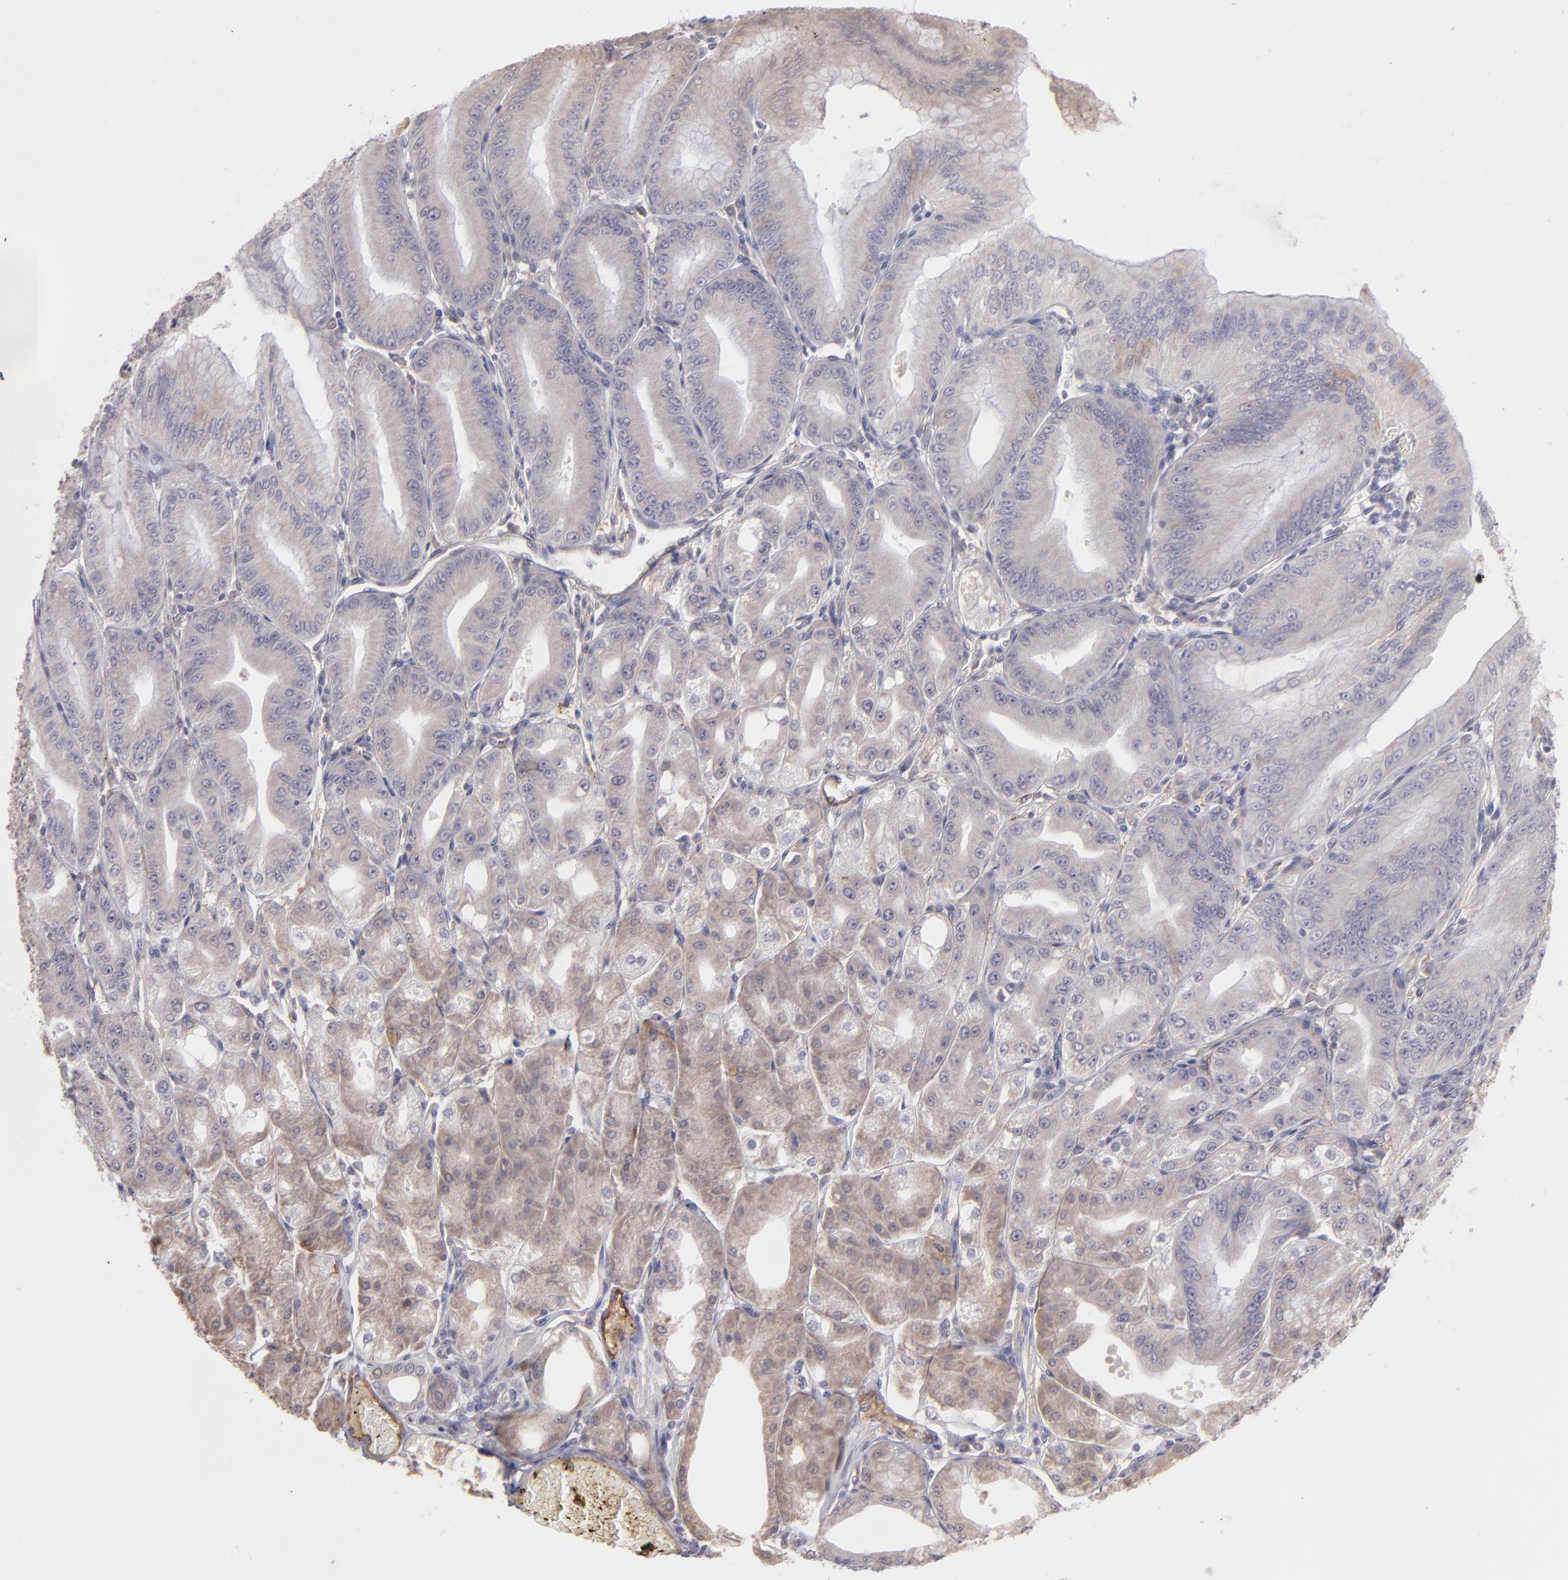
{"staining": {"intensity": "moderate", "quantity": "25%-75%", "location": "cytoplasmic/membranous"}, "tissue": "stomach", "cell_type": "Glandular cells", "image_type": "normal", "snomed": [{"axis": "morphology", "description": "Normal tissue, NOS"}, {"axis": "topography", "description": "Stomach, lower"}], "caption": "Immunohistochemical staining of normal human stomach reveals 25%-75% levels of moderate cytoplasmic/membranous protein staining in approximately 25%-75% of glandular cells.", "gene": "THBD", "patient": {"sex": "male", "age": 71}}